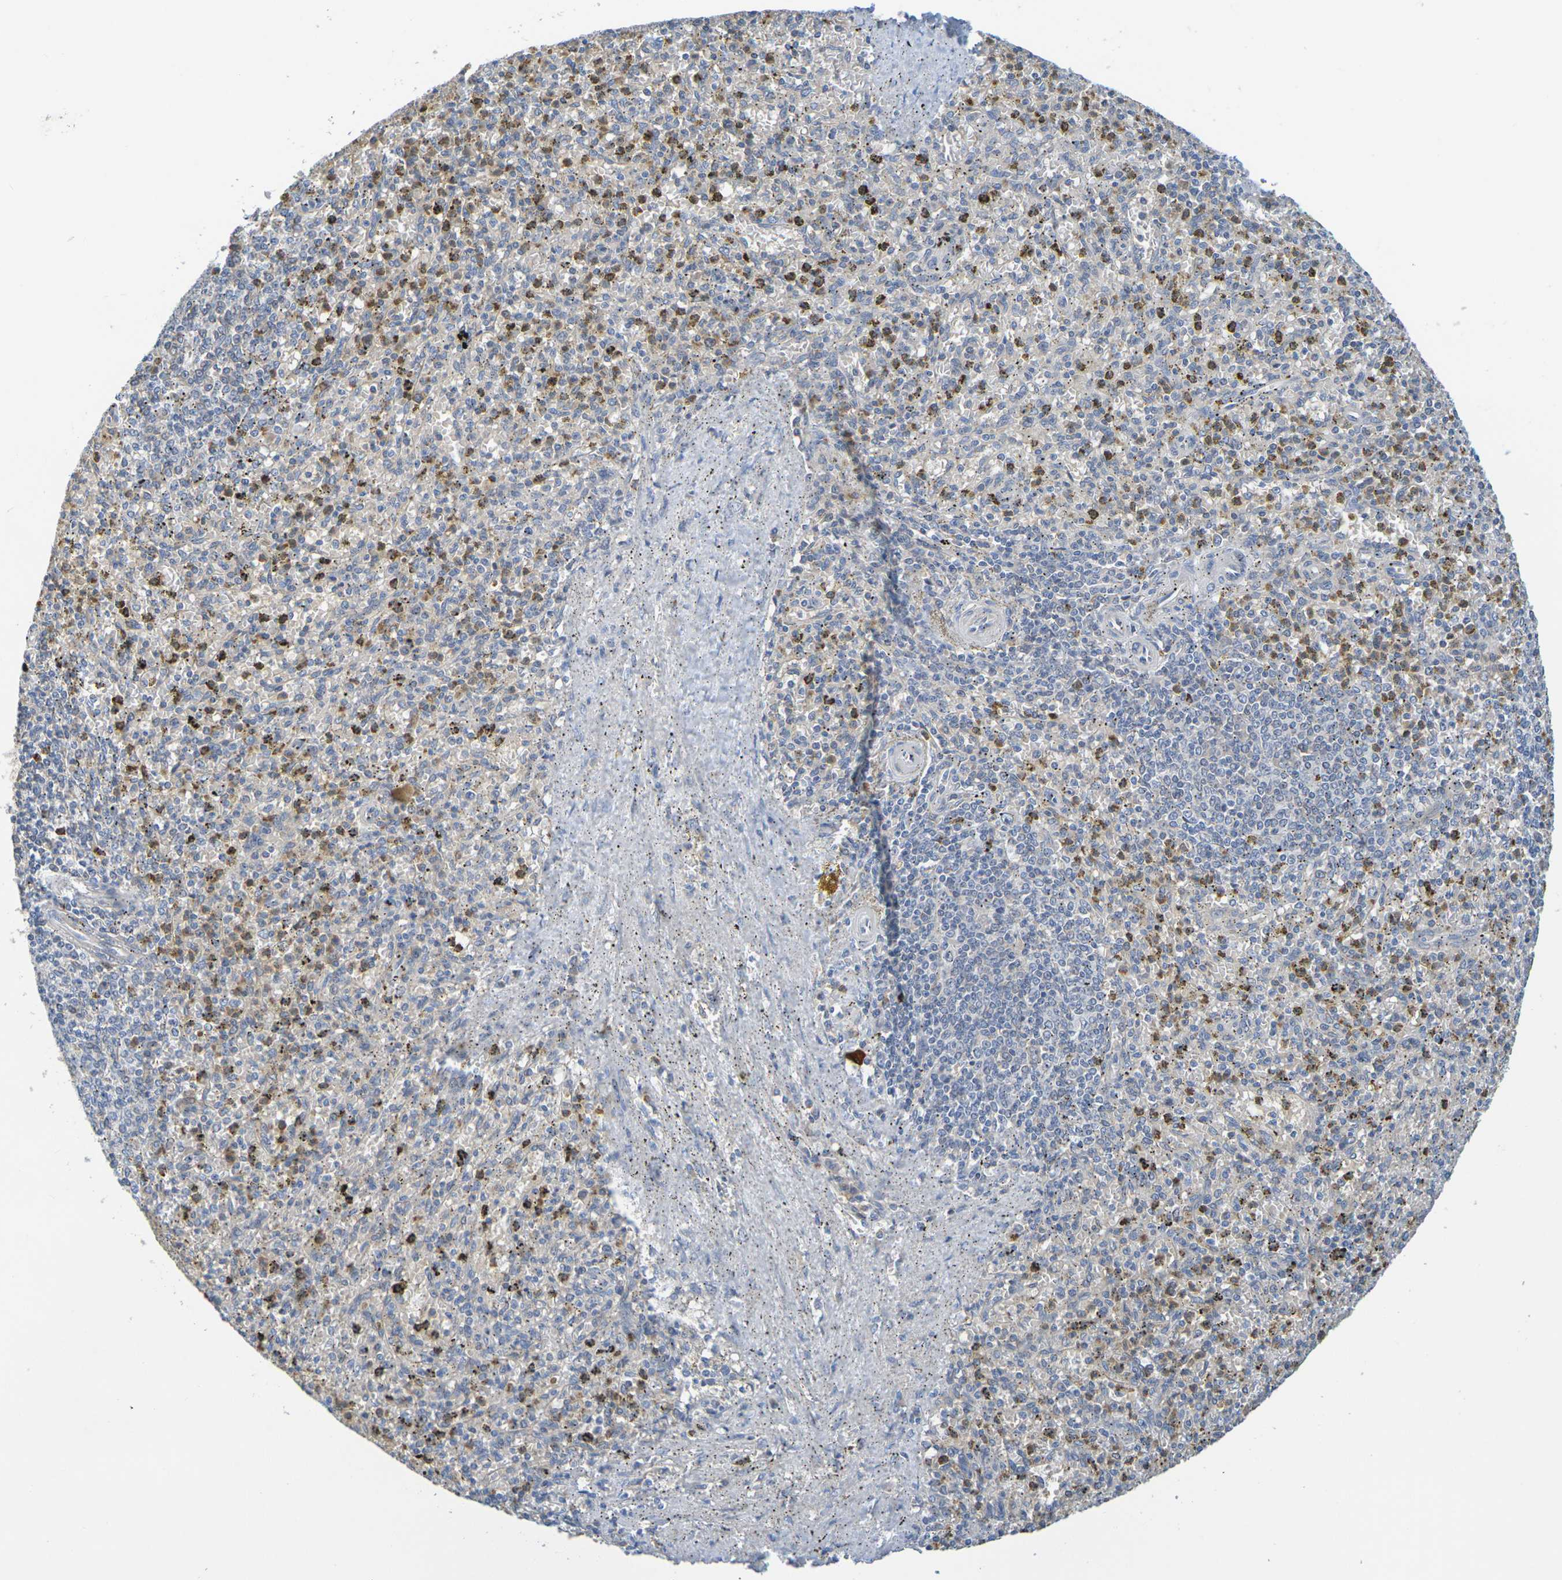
{"staining": {"intensity": "weak", "quantity": "25%-75%", "location": "cytoplasmic/membranous"}, "tissue": "spleen", "cell_type": "Cells in red pulp", "image_type": "normal", "snomed": [{"axis": "morphology", "description": "Normal tissue, NOS"}, {"axis": "topography", "description": "Spleen"}], "caption": "A low amount of weak cytoplasmic/membranous expression is present in about 25%-75% of cells in red pulp in unremarkable spleen. (brown staining indicates protein expression, while blue staining denotes nuclei).", "gene": "C1QA", "patient": {"sex": "male", "age": 72}}